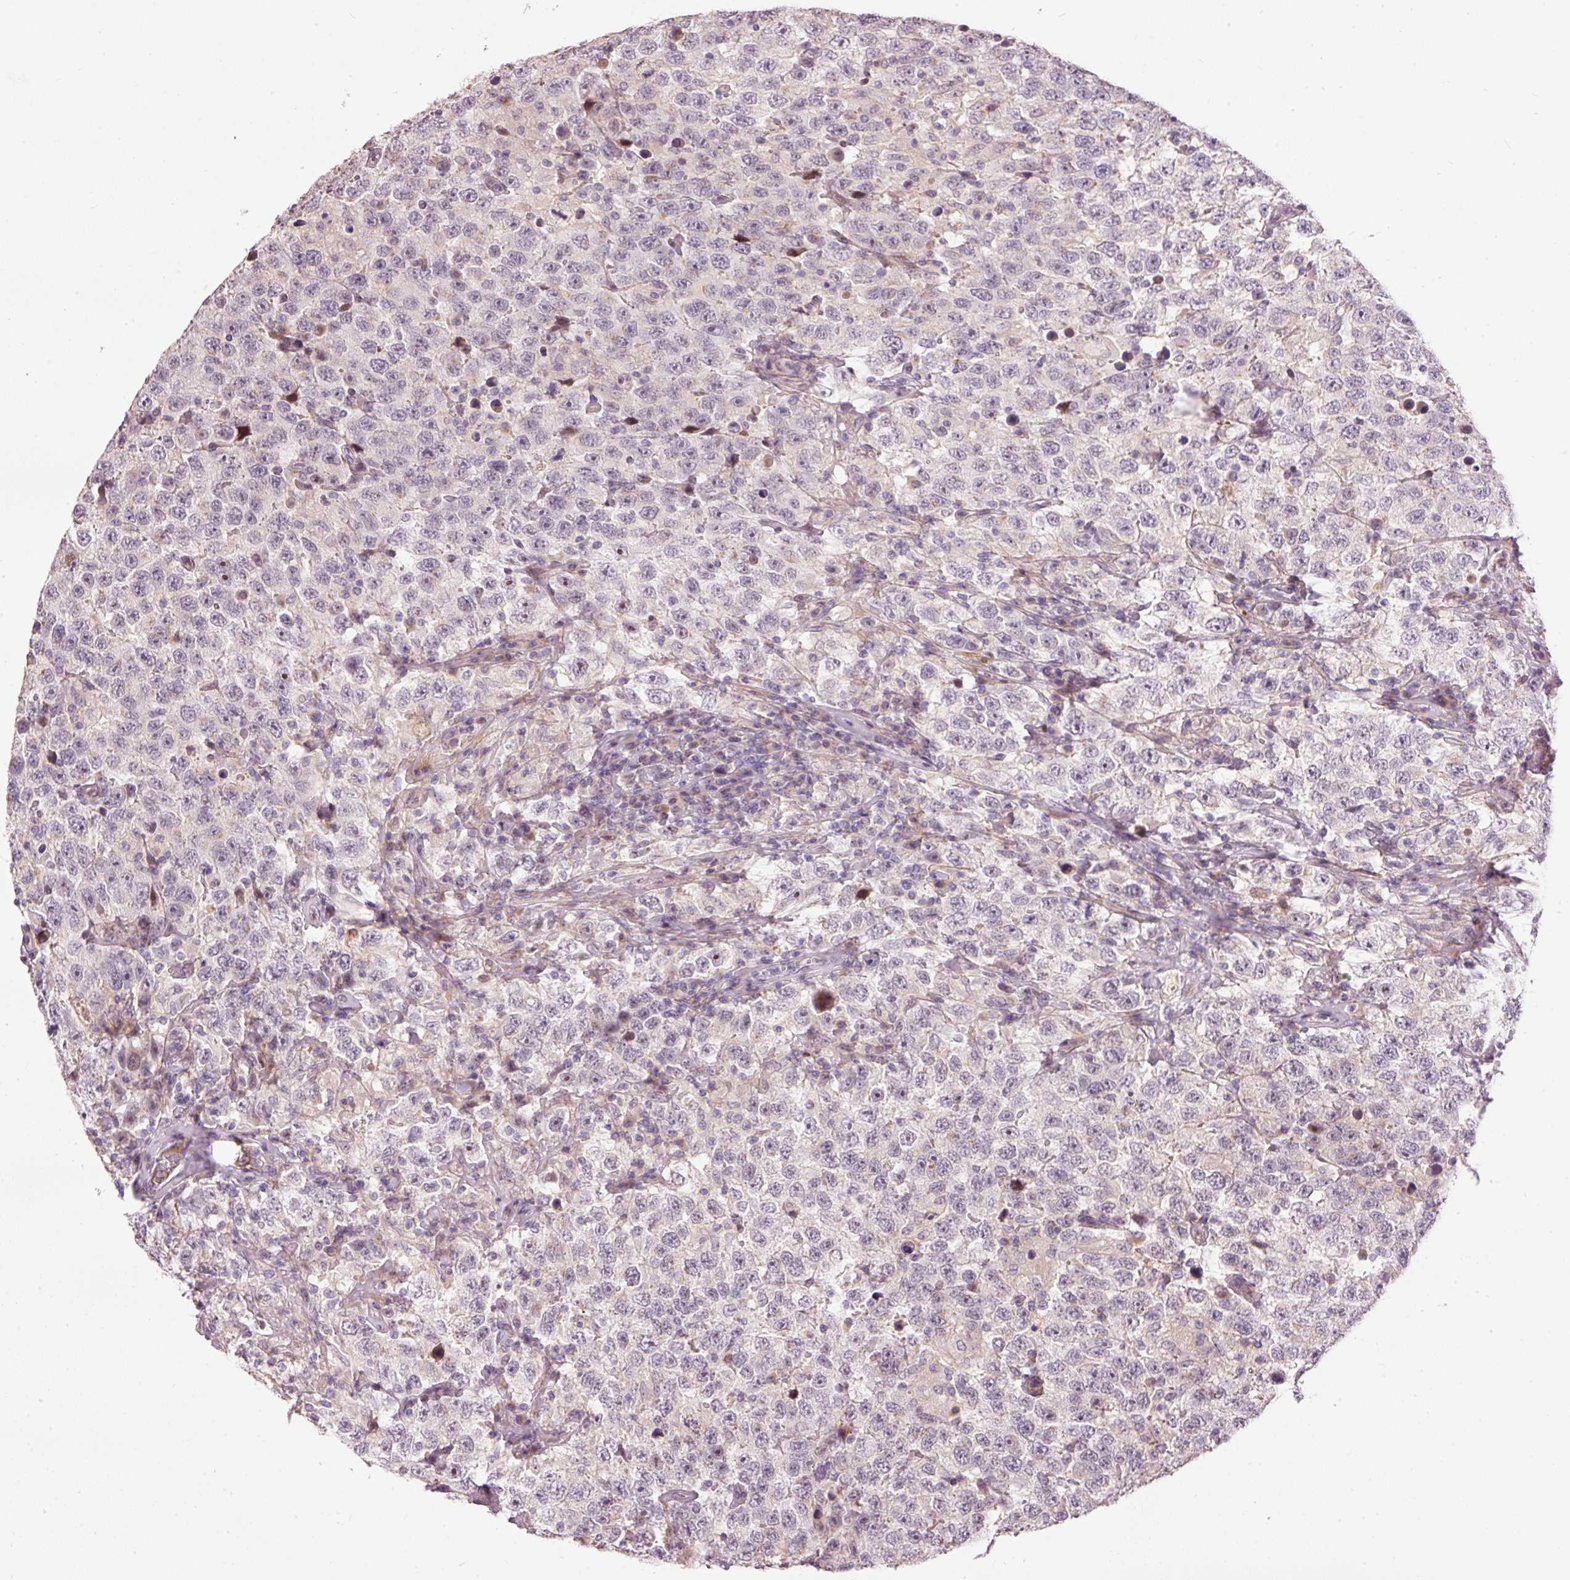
{"staining": {"intensity": "negative", "quantity": "none", "location": "none"}, "tissue": "testis cancer", "cell_type": "Tumor cells", "image_type": "cancer", "snomed": [{"axis": "morphology", "description": "Seminoma, NOS"}, {"axis": "topography", "description": "Testis"}], "caption": "DAB (3,3'-diaminobenzidine) immunohistochemical staining of human testis cancer (seminoma) displays no significant positivity in tumor cells.", "gene": "HNF1A", "patient": {"sex": "male", "age": 41}}